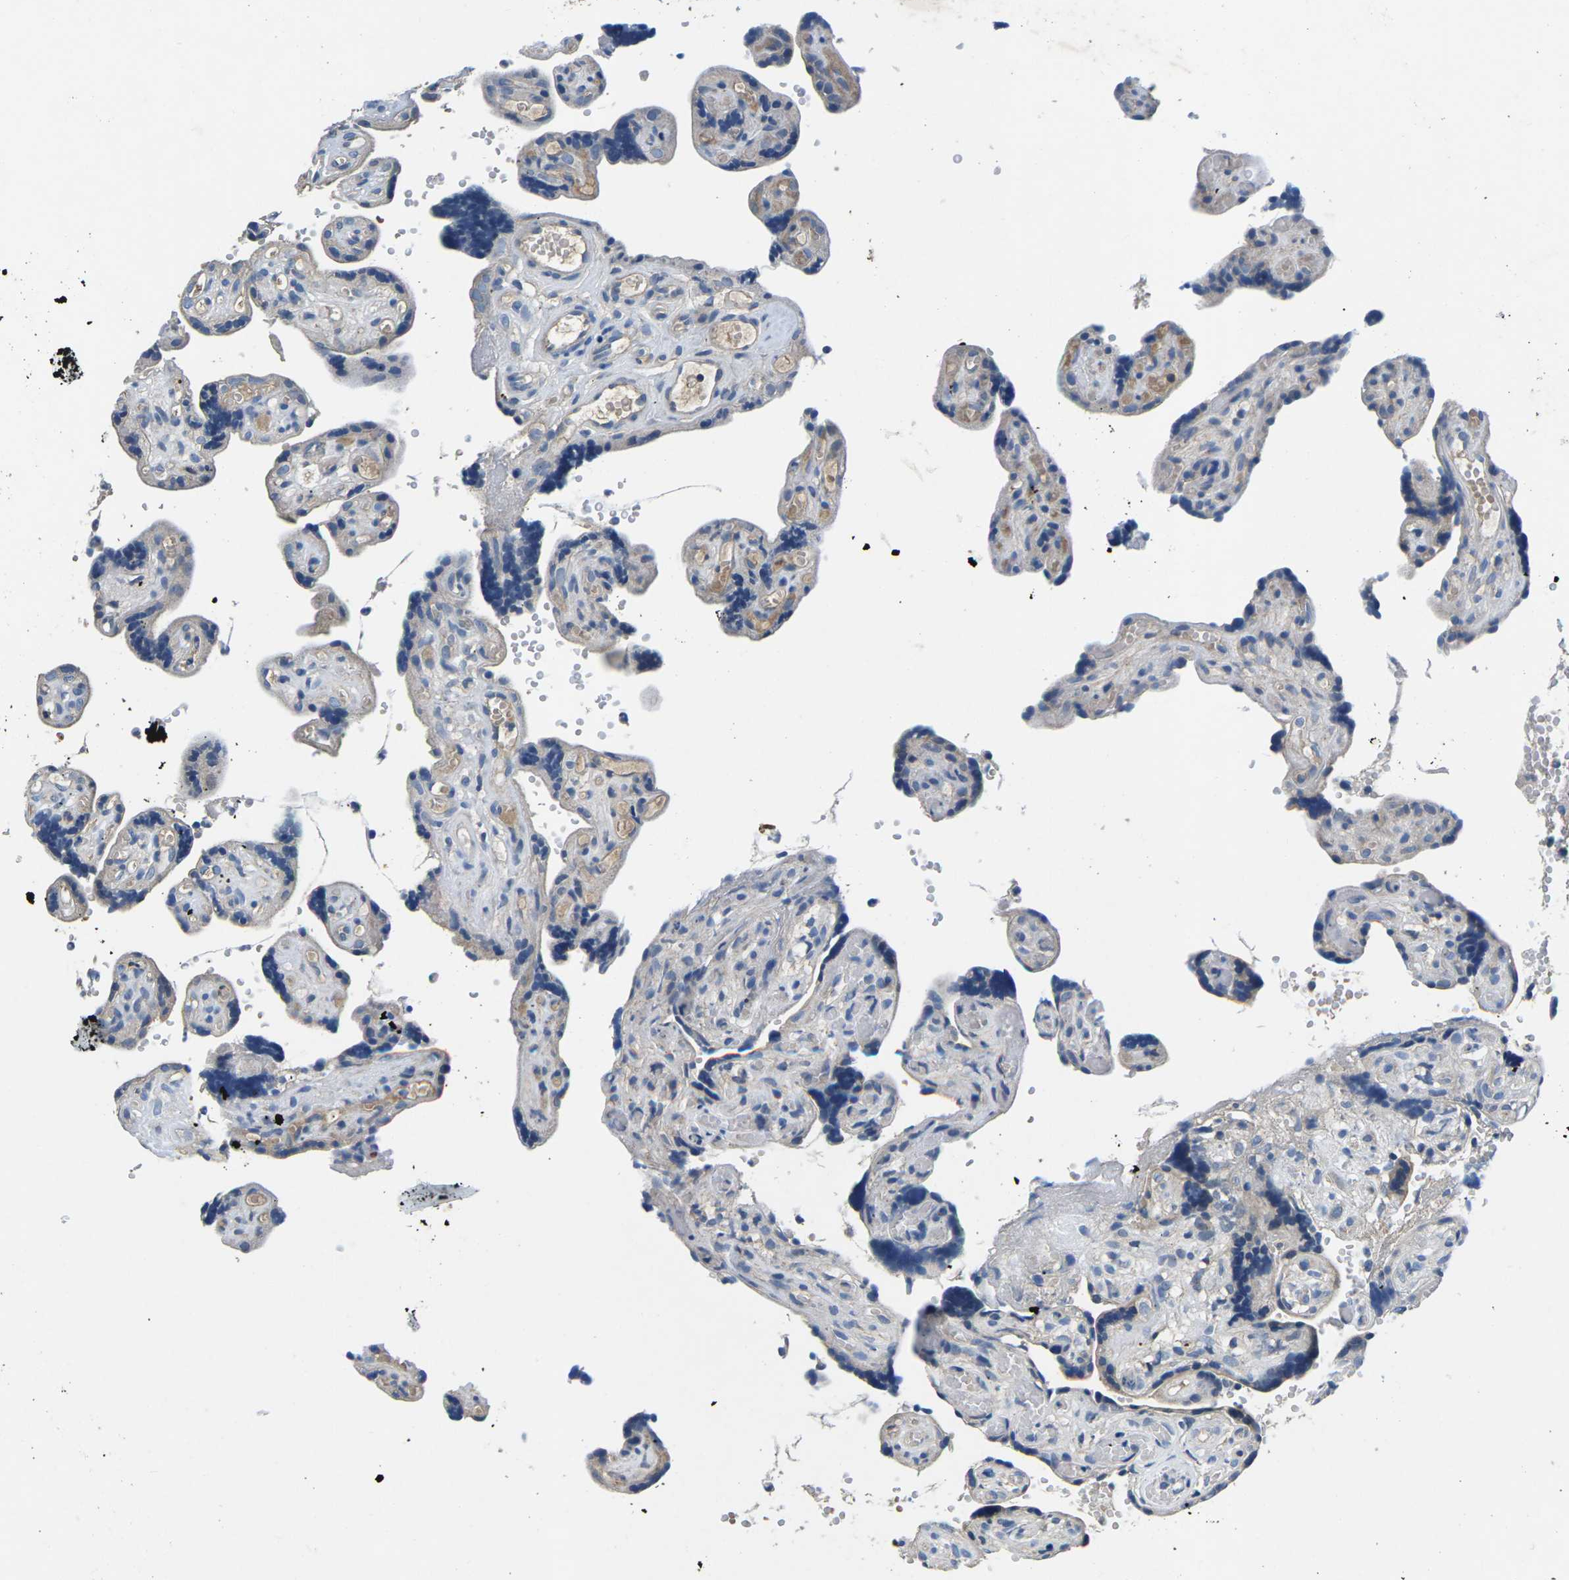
{"staining": {"intensity": "moderate", "quantity": "<25%", "location": "cytoplasmic/membranous"}, "tissue": "placenta", "cell_type": "Decidual cells", "image_type": "normal", "snomed": [{"axis": "morphology", "description": "Normal tissue, NOS"}, {"axis": "topography", "description": "Placenta"}], "caption": "The micrograph exhibits a brown stain indicating the presence of a protein in the cytoplasmic/membranous of decidual cells in placenta.", "gene": "PDCD6IP", "patient": {"sex": "female", "age": 30}}